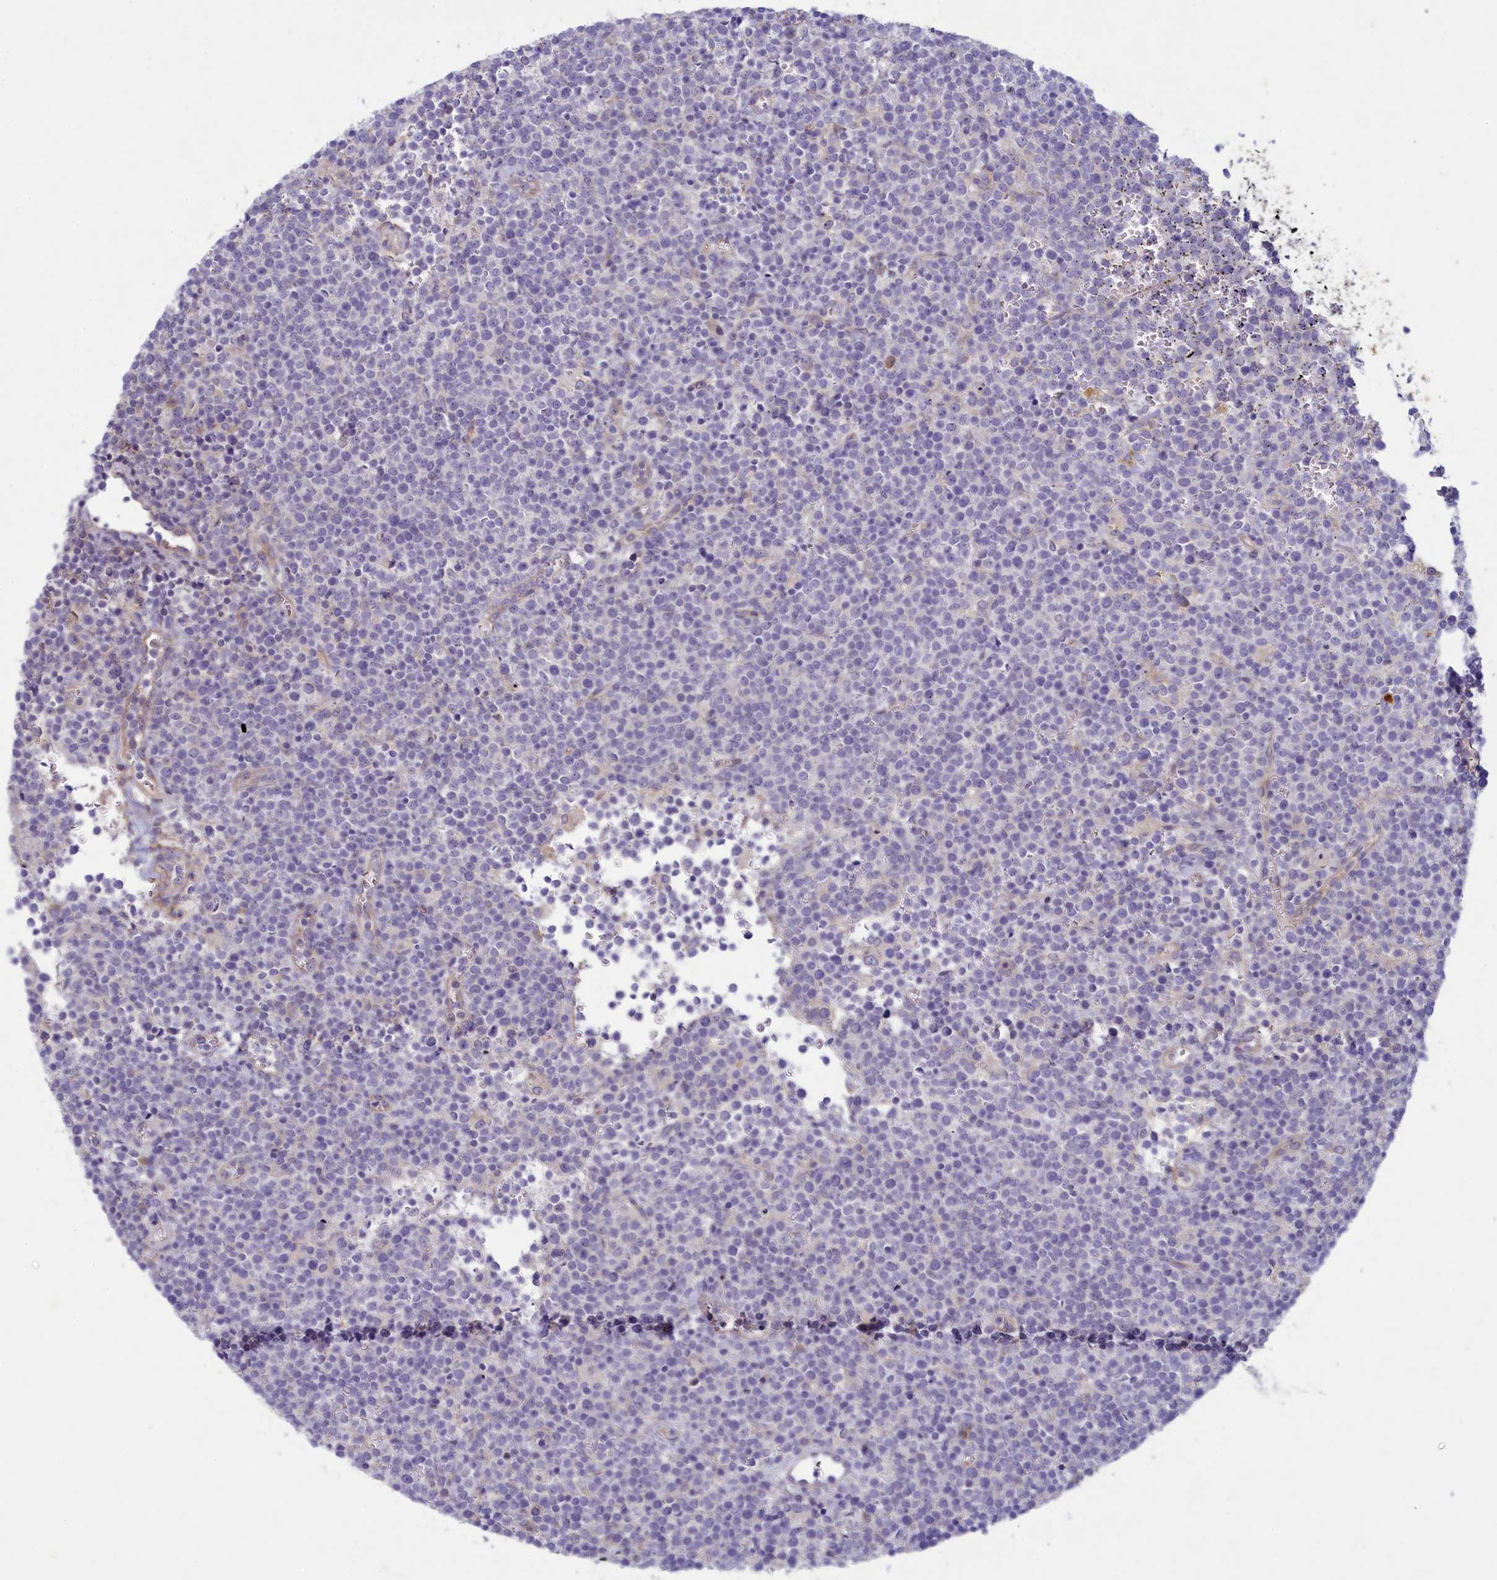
{"staining": {"intensity": "negative", "quantity": "none", "location": "none"}, "tissue": "lymphoma", "cell_type": "Tumor cells", "image_type": "cancer", "snomed": [{"axis": "morphology", "description": "Malignant lymphoma, non-Hodgkin's type, High grade"}, {"axis": "topography", "description": "Lymph node"}], "caption": "High magnification brightfield microscopy of high-grade malignant lymphoma, non-Hodgkin's type stained with DAB (brown) and counterstained with hematoxylin (blue): tumor cells show no significant staining.", "gene": "PLEKHG6", "patient": {"sex": "male", "age": 61}}